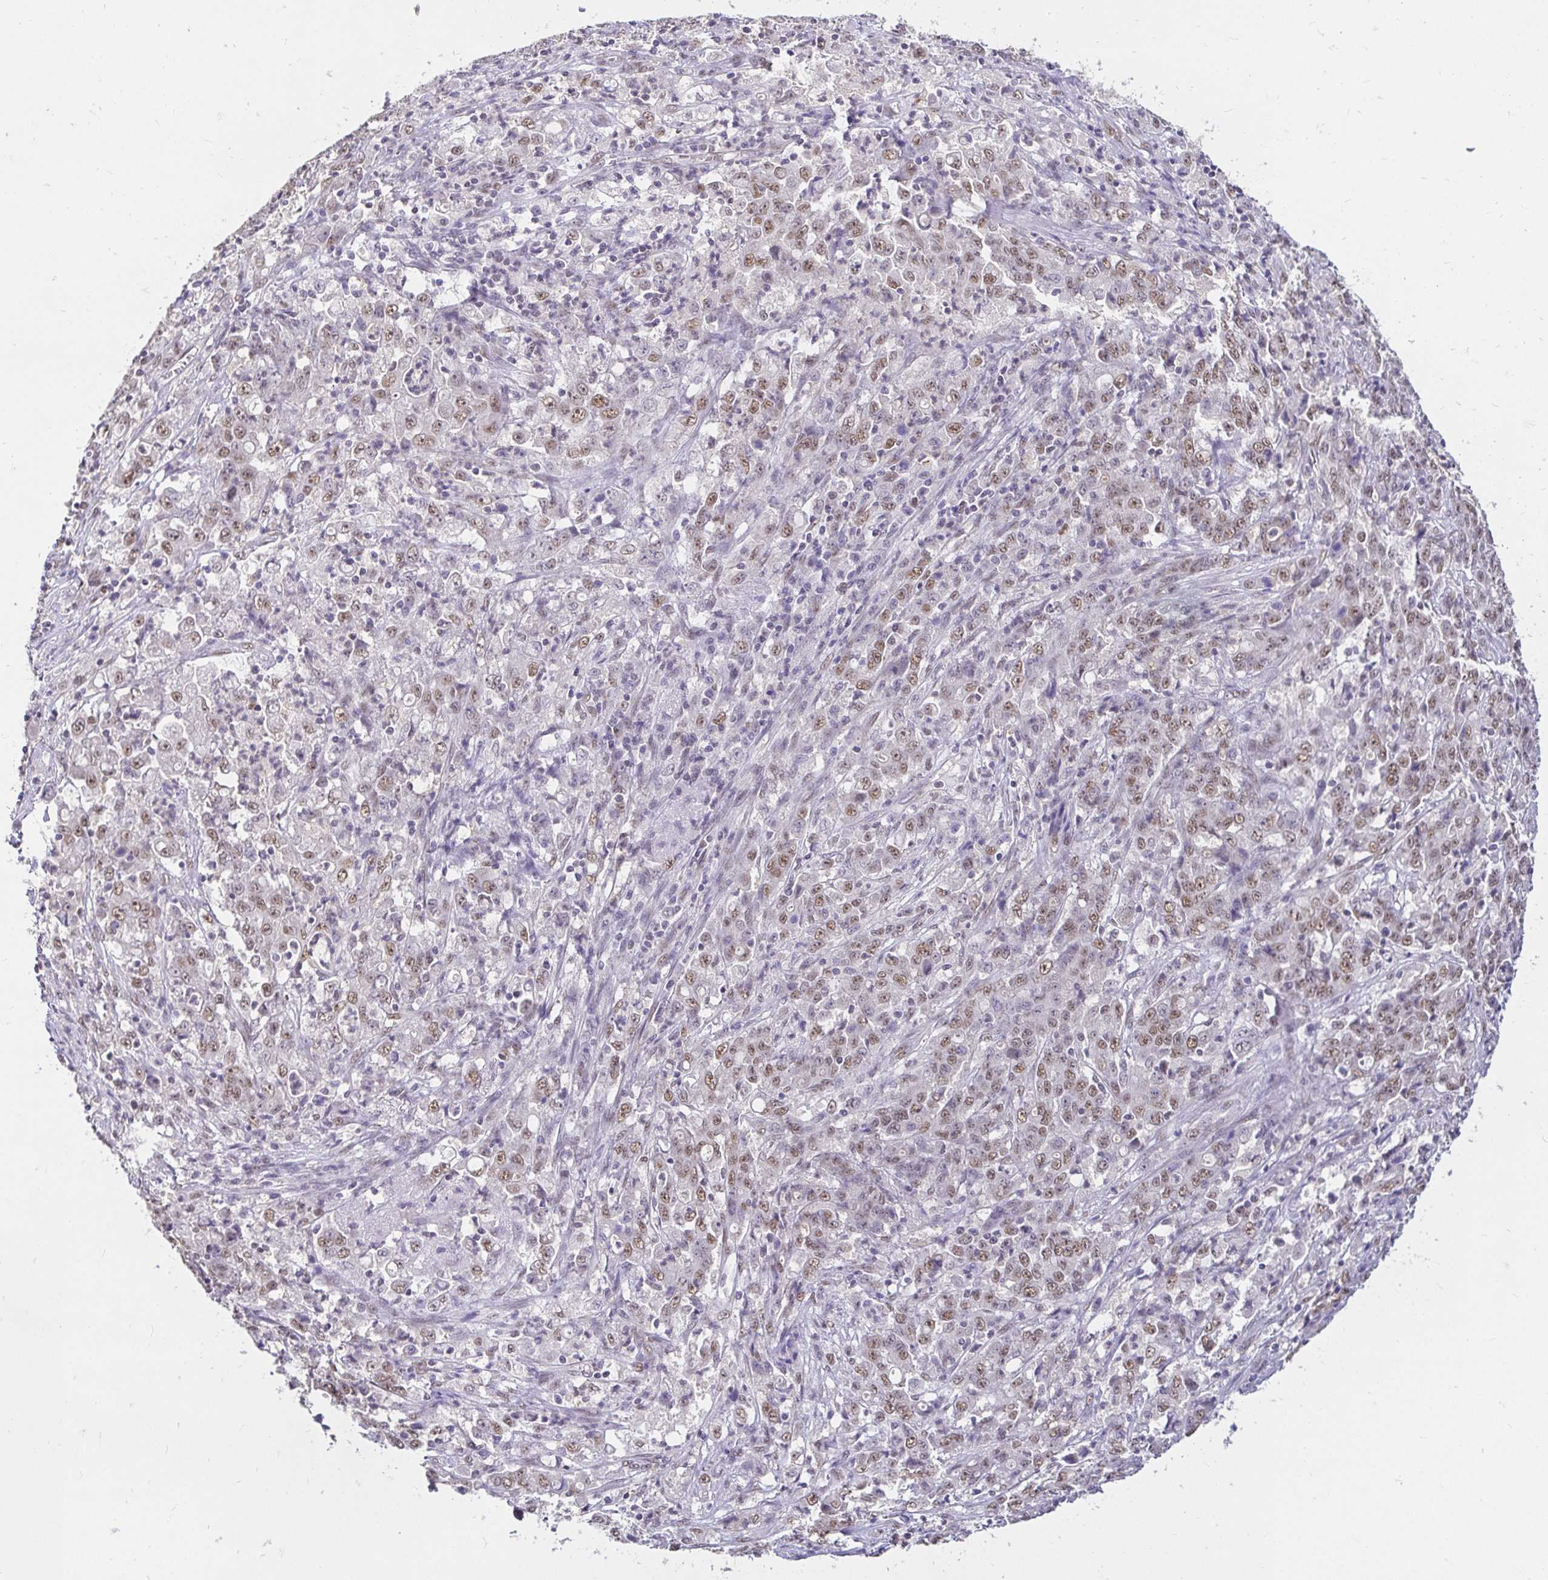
{"staining": {"intensity": "moderate", "quantity": ">75%", "location": "nuclear"}, "tissue": "stomach cancer", "cell_type": "Tumor cells", "image_type": "cancer", "snomed": [{"axis": "morphology", "description": "Adenocarcinoma, NOS"}, {"axis": "topography", "description": "Stomach, lower"}], "caption": "Protein expression analysis of human stomach adenocarcinoma reveals moderate nuclear positivity in about >75% of tumor cells.", "gene": "RIMS4", "patient": {"sex": "female", "age": 71}}